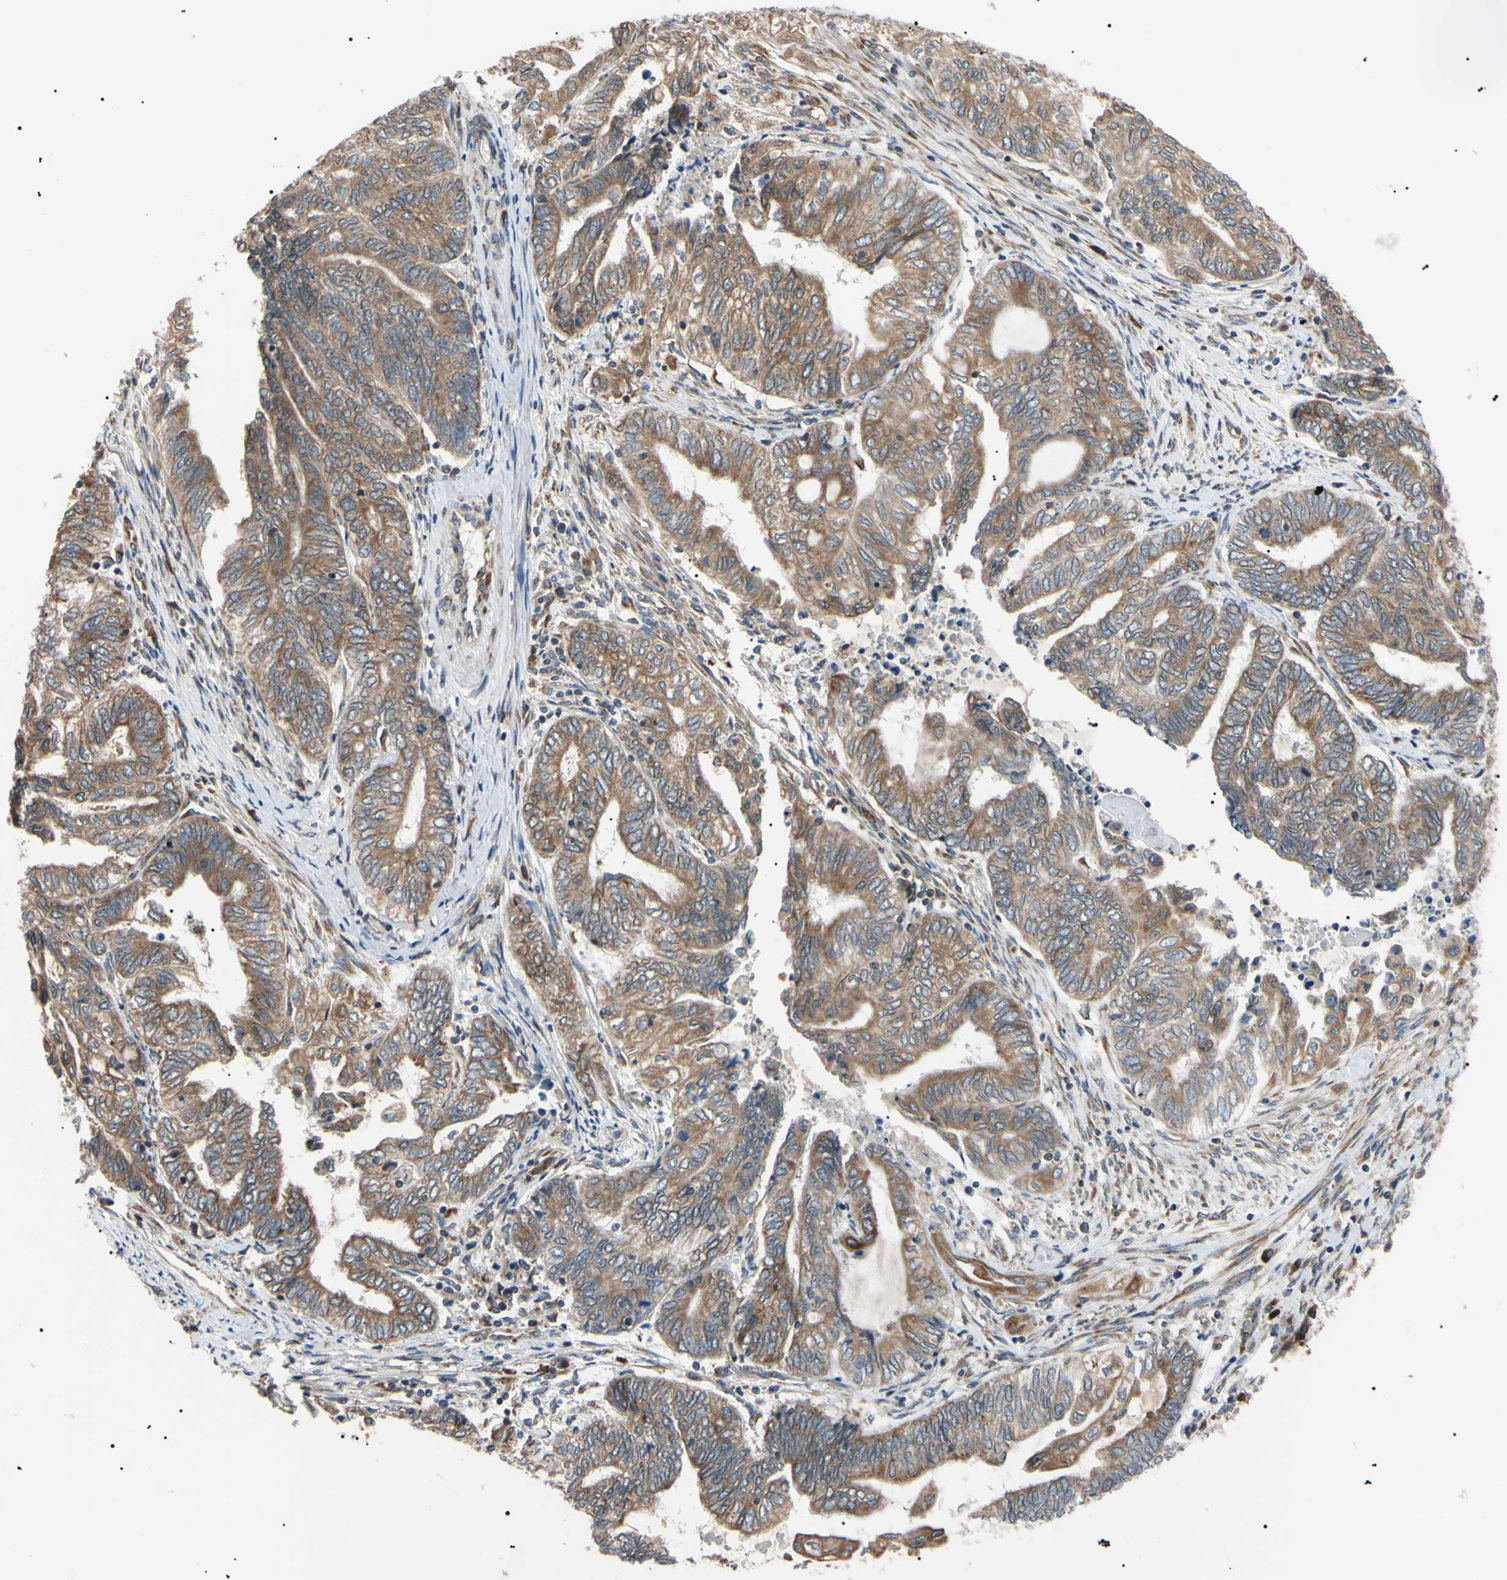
{"staining": {"intensity": "moderate", "quantity": ">75%", "location": "cytoplasmic/membranous"}, "tissue": "endometrial cancer", "cell_type": "Tumor cells", "image_type": "cancer", "snomed": [{"axis": "morphology", "description": "Adenocarcinoma, NOS"}, {"axis": "topography", "description": "Uterus"}, {"axis": "topography", "description": "Endometrium"}], "caption": "A photomicrograph of endometrial cancer (adenocarcinoma) stained for a protein exhibits moderate cytoplasmic/membranous brown staining in tumor cells.", "gene": "VAPA", "patient": {"sex": "female", "age": 70}}